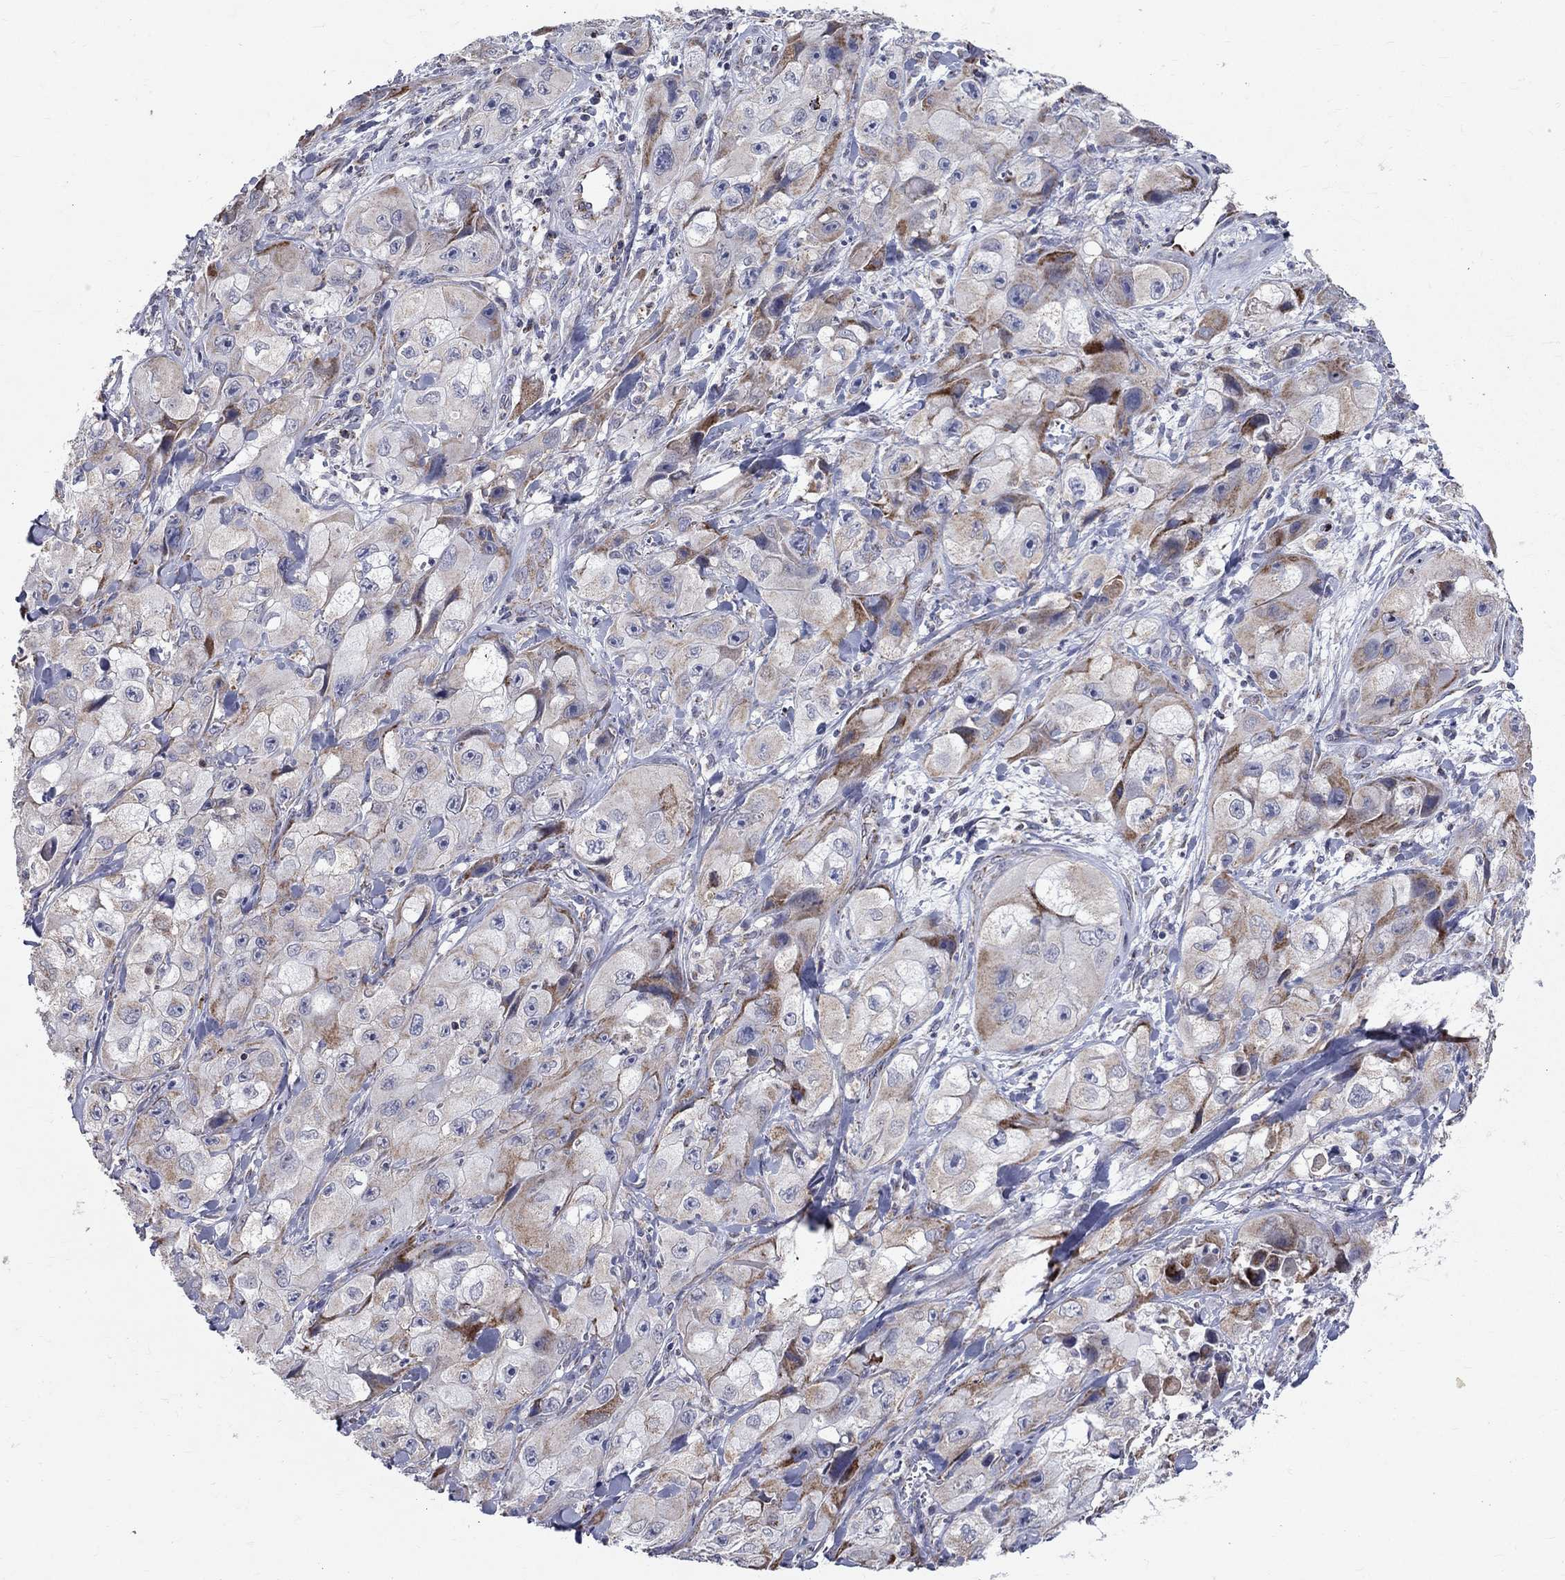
{"staining": {"intensity": "moderate", "quantity": "<25%", "location": "cytoplasmic/membranous"}, "tissue": "skin cancer", "cell_type": "Tumor cells", "image_type": "cancer", "snomed": [{"axis": "morphology", "description": "Squamous cell carcinoma, NOS"}, {"axis": "topography", "description": "Skin"}, {"axis": "topography", "description": "Subcutis"}], "caption": "Protein expression by immunohistochemistry (IHC) displays moderate cytoplasmic/membranous positivity in approximately <25% of tumor cells in skin cancer.", "gene": "SLC4A10", "patient": {"sex": "male", "age": 73}}